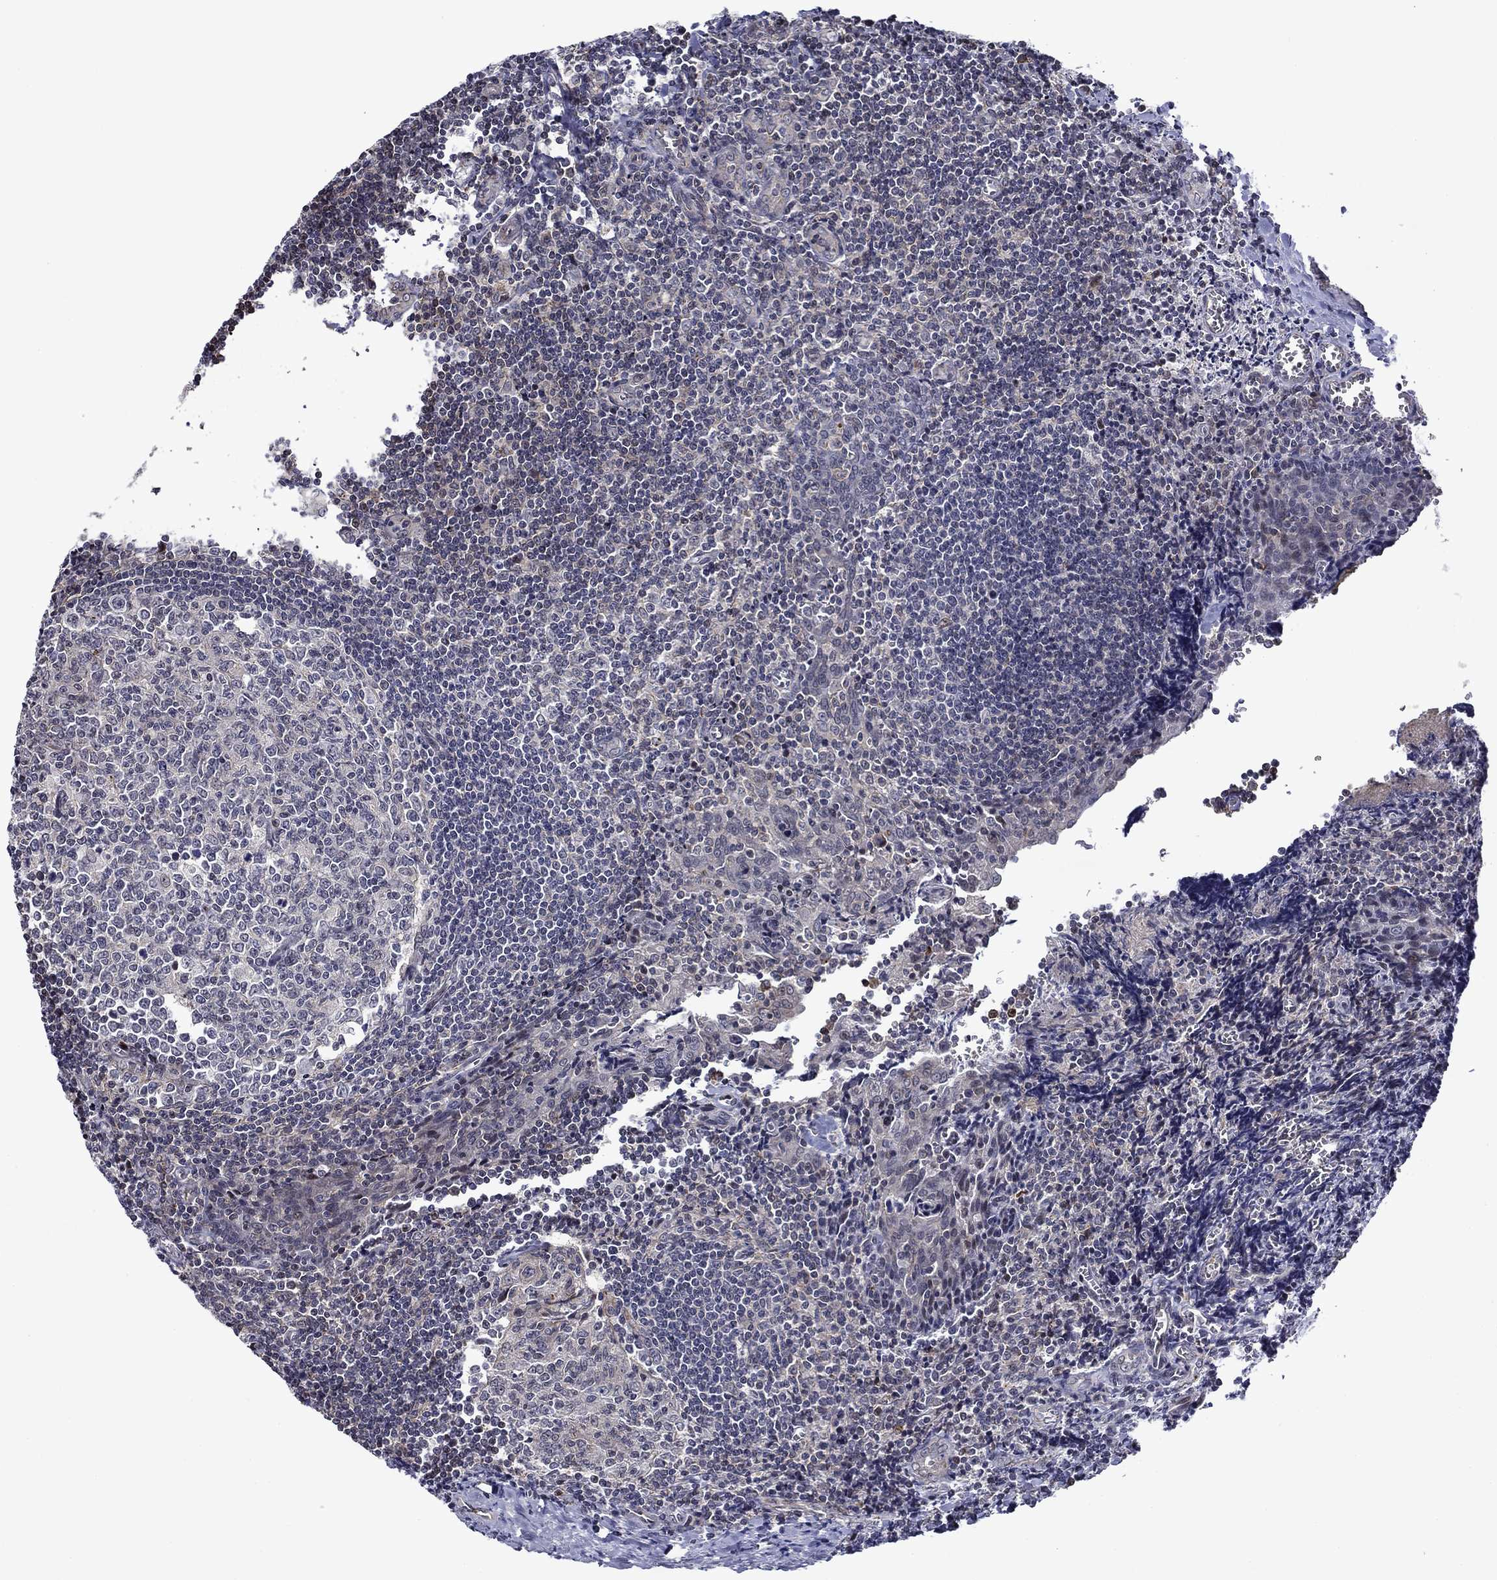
{"staining": {"intensity": "negative", "quantity": "none", "location": "none"}, "tissue": "tonsil", "cell_type": "Germinal center cells", "image_type": "normal", "snomed": [{"axis": "morphology", "description": "Normal tissue, NOS"}, {"axis": "morphology", "description": "Inflammation, NOS"}, {"axis": "topography", "description": "Tonsil"}], "caption": "Tonsil stained for a protein using IHC reveals no positivity germinal center cells.", "gene": "B3GAT1", "patient": {"sex": "female", "age": 31}}